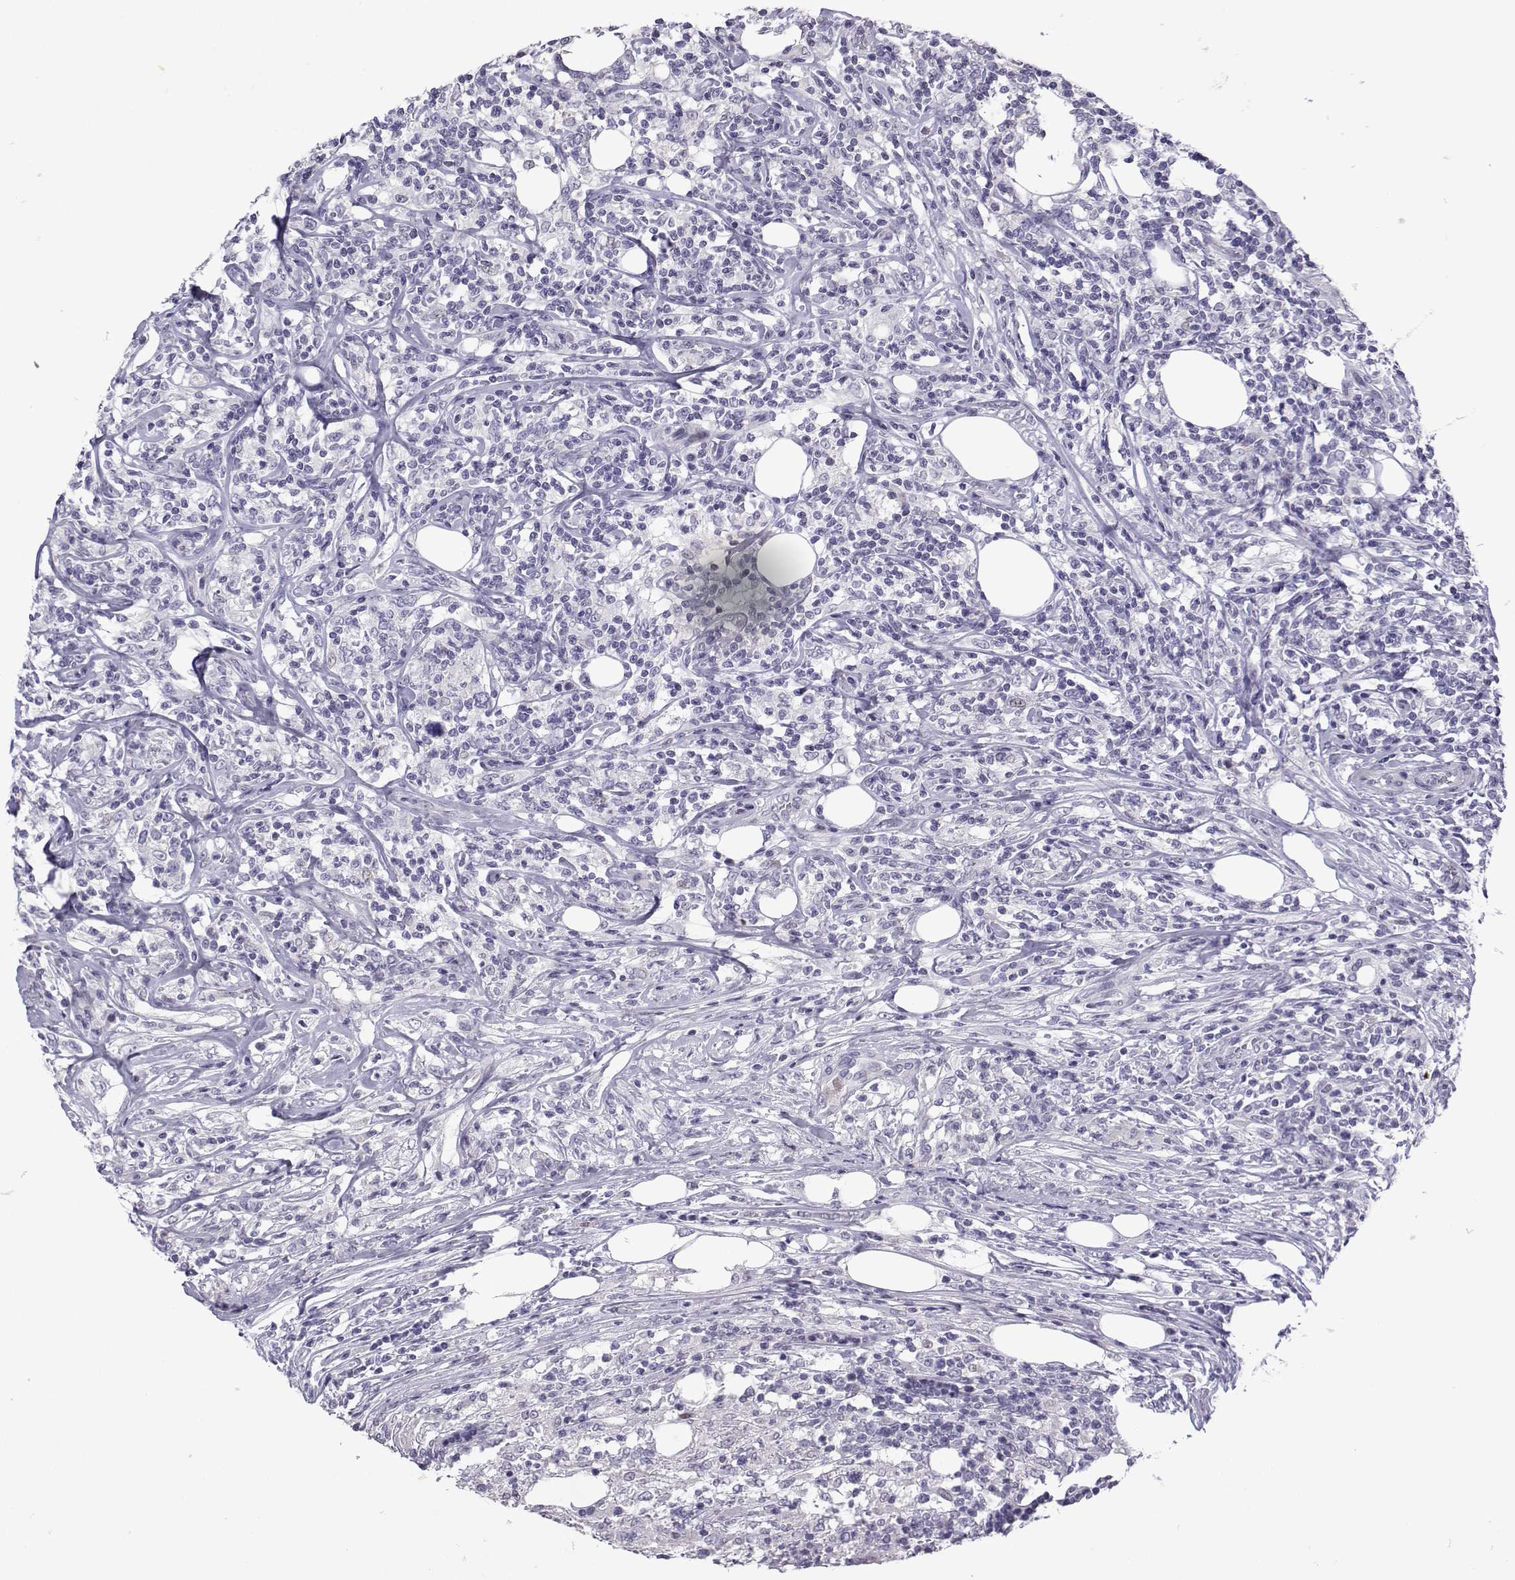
{"staining": {"intensity": "negative", "quantity": "none", "location": "none"}, "tissue": "lymphoma", "cell_type": "Tumor cells", "image_type": "cancer", "snomed": [{"axis": "morphology", "description": "Malignant lymphoma, non-Hodgkin's type, High grade"}, {"axis": "topography", "description": "Lymph node"}], "caption": "Tumor cells show no significant protein positivity in lymphoma. (DAB (3,3'-diaminobenzidine) IHC with hematoxylin counter stain).", "gene": "CFAP70", "patient": {"sex": "female", "age": 84}}